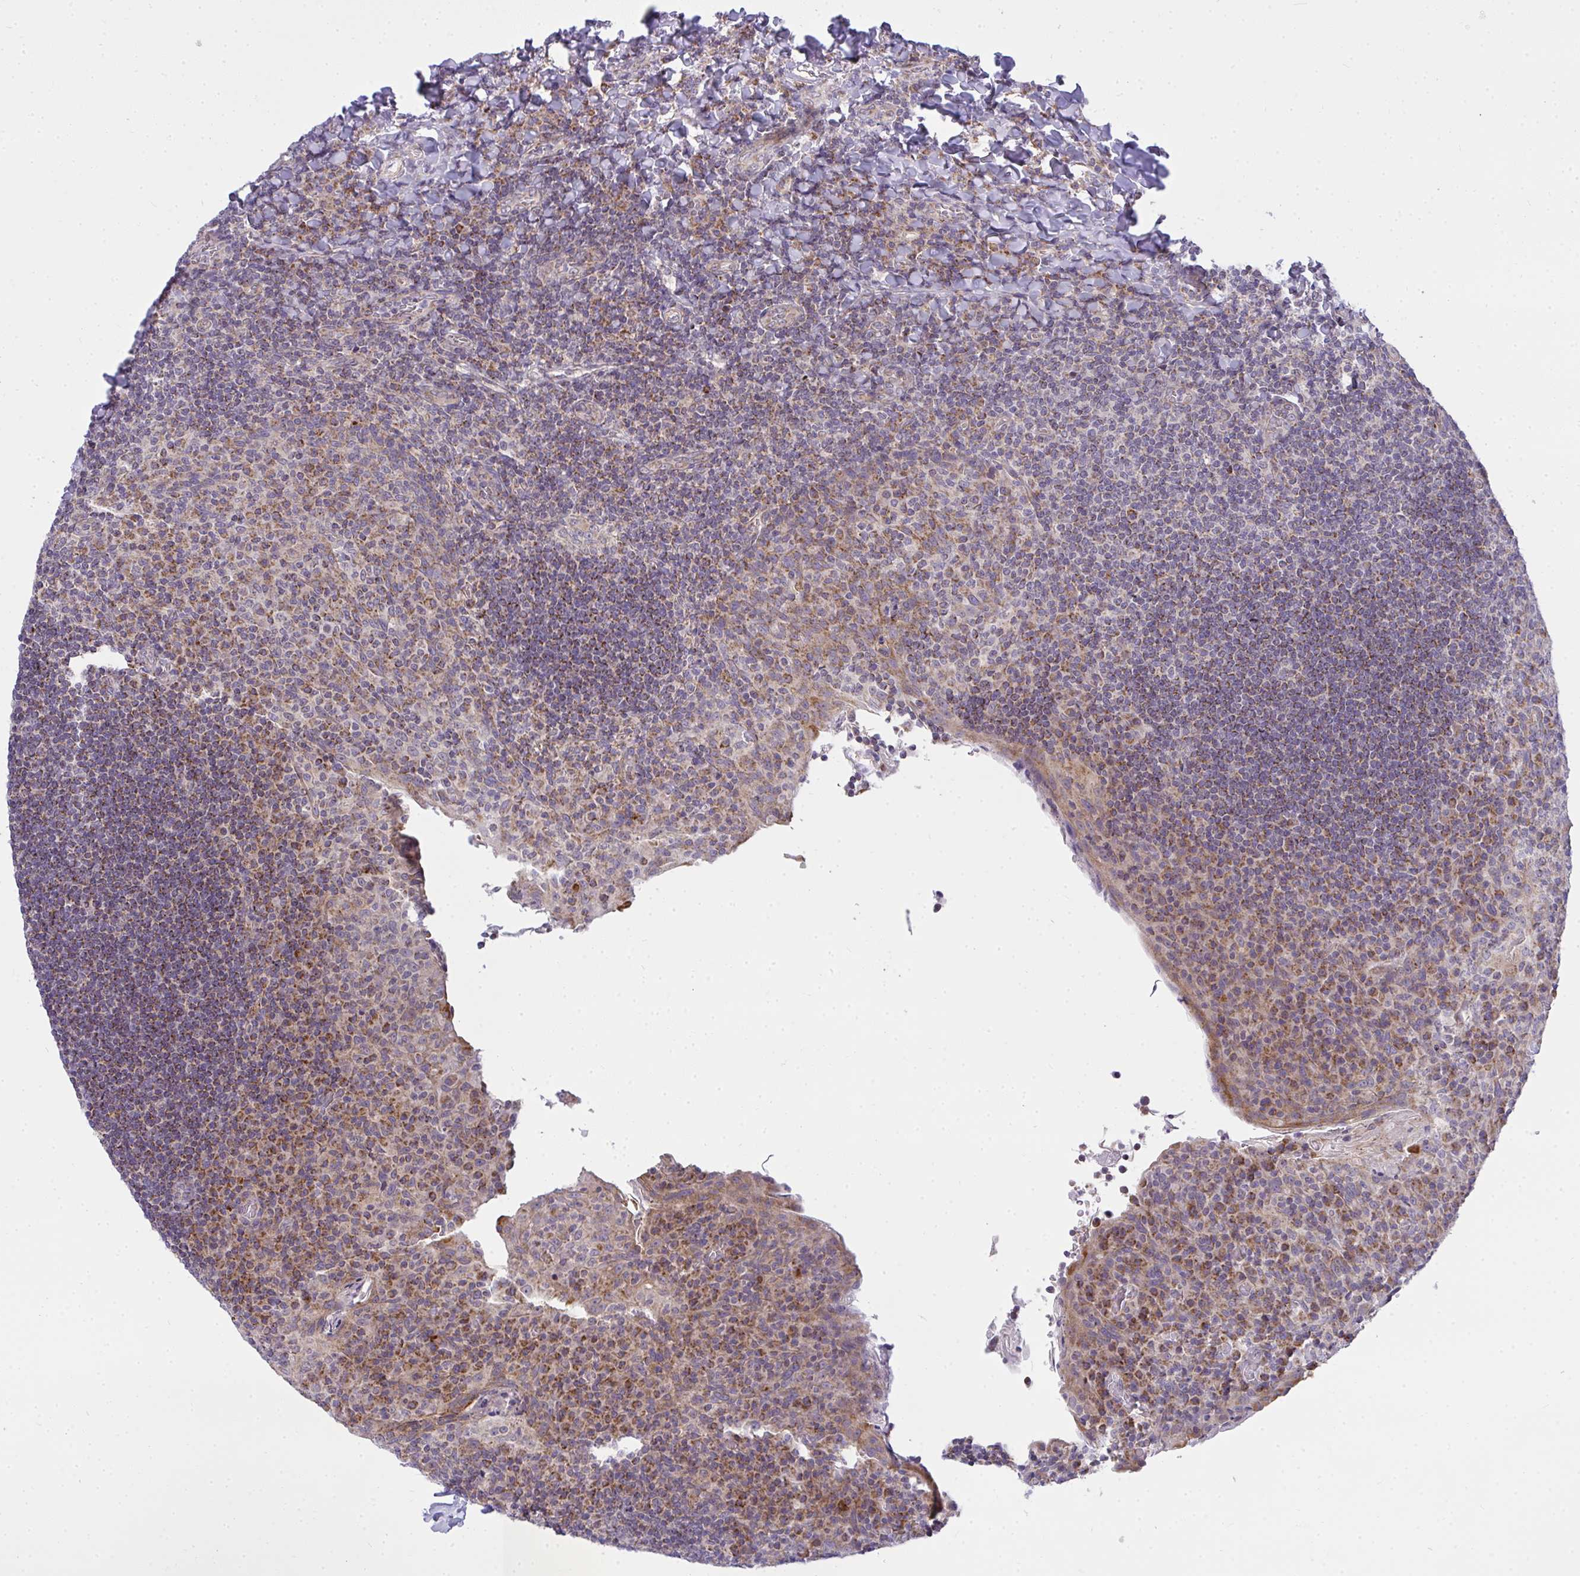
{"staining": {"intensity": "moderate", "quantity": "25%-75%", "location": "cytoplasmic/membranous"}, "tissue": "tonsil", "cell_type": "Non-germinal center cells", "image_type": "normal", "snomed": [{"axis": "morphology", "description": "Normal tissue, NOS"}, {"axis": "topography", "description": "Tonsil"}], "caption": "A brown stain labels moderate cytoplasmic/membranous expression of a protein in non-germinal center cells of normal tonsil. (Brightfield microscopy of DAB IHC at high magnification).", "gene": "SRRM4", "patient": {"sex": "male", "age": 17}}